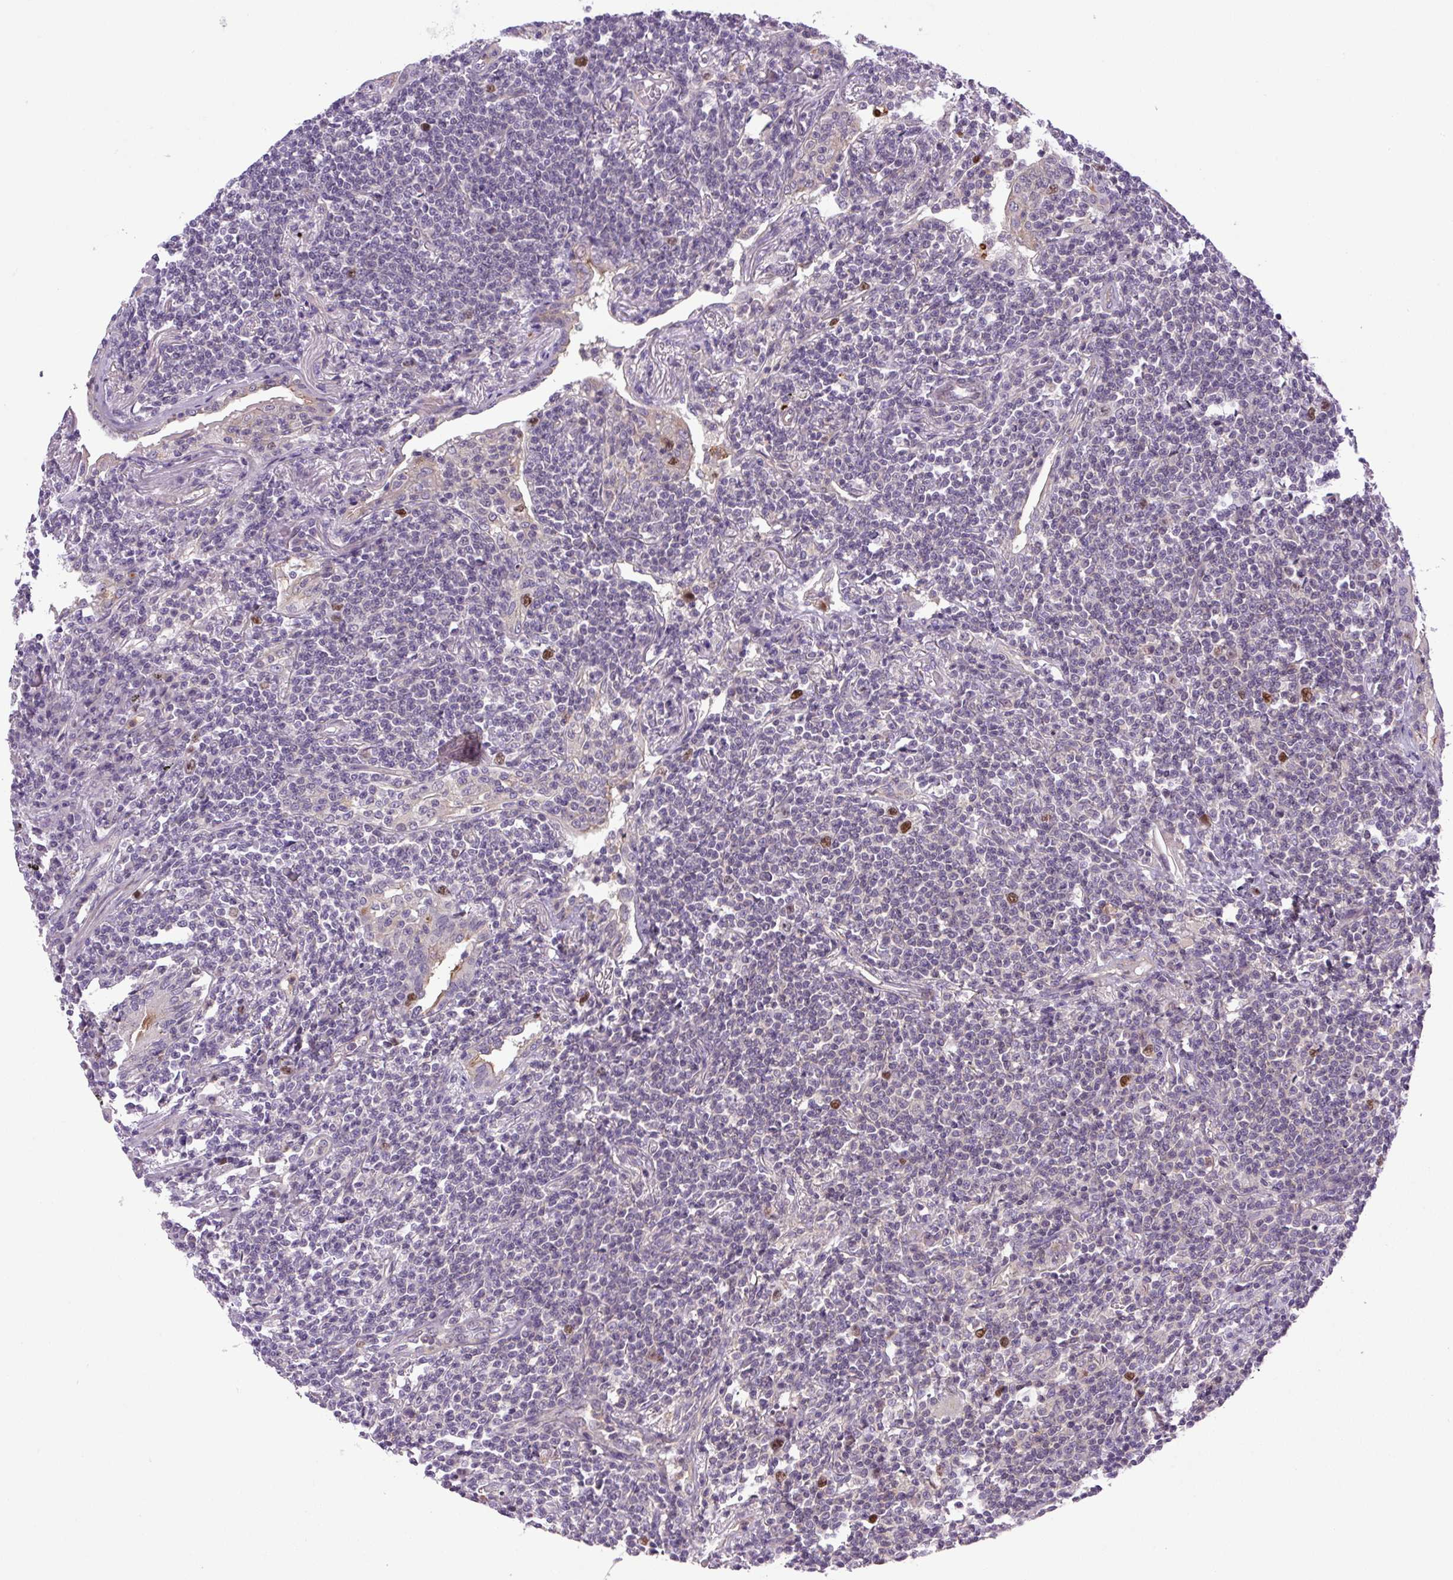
{"staining": {"intensity": "moderate", "quantity": "<25%", "location": "nuclear"}, "tissue": "lymphoma", "cell_type": "Tumor cells", "image_type": "cancer", "snomed": [{"axis": "morphology", "description": "Malignant lymphoma, non-Hodgkin's type, Low grade"}, {"axis": "topography", "description": "Lung"}], "caption": "High-magnification brightfield microscopy of low-grade malignant lymphoma, non-Hodgkin's type stained with DAB (brown) and counterstained with hematoxylin (blue). tumor cells exhibit moderate nuclear positivity is appreciated in about<25% of cells.", "gene": "KIFC1", "patient": {"sex": "female", "age": 71}}